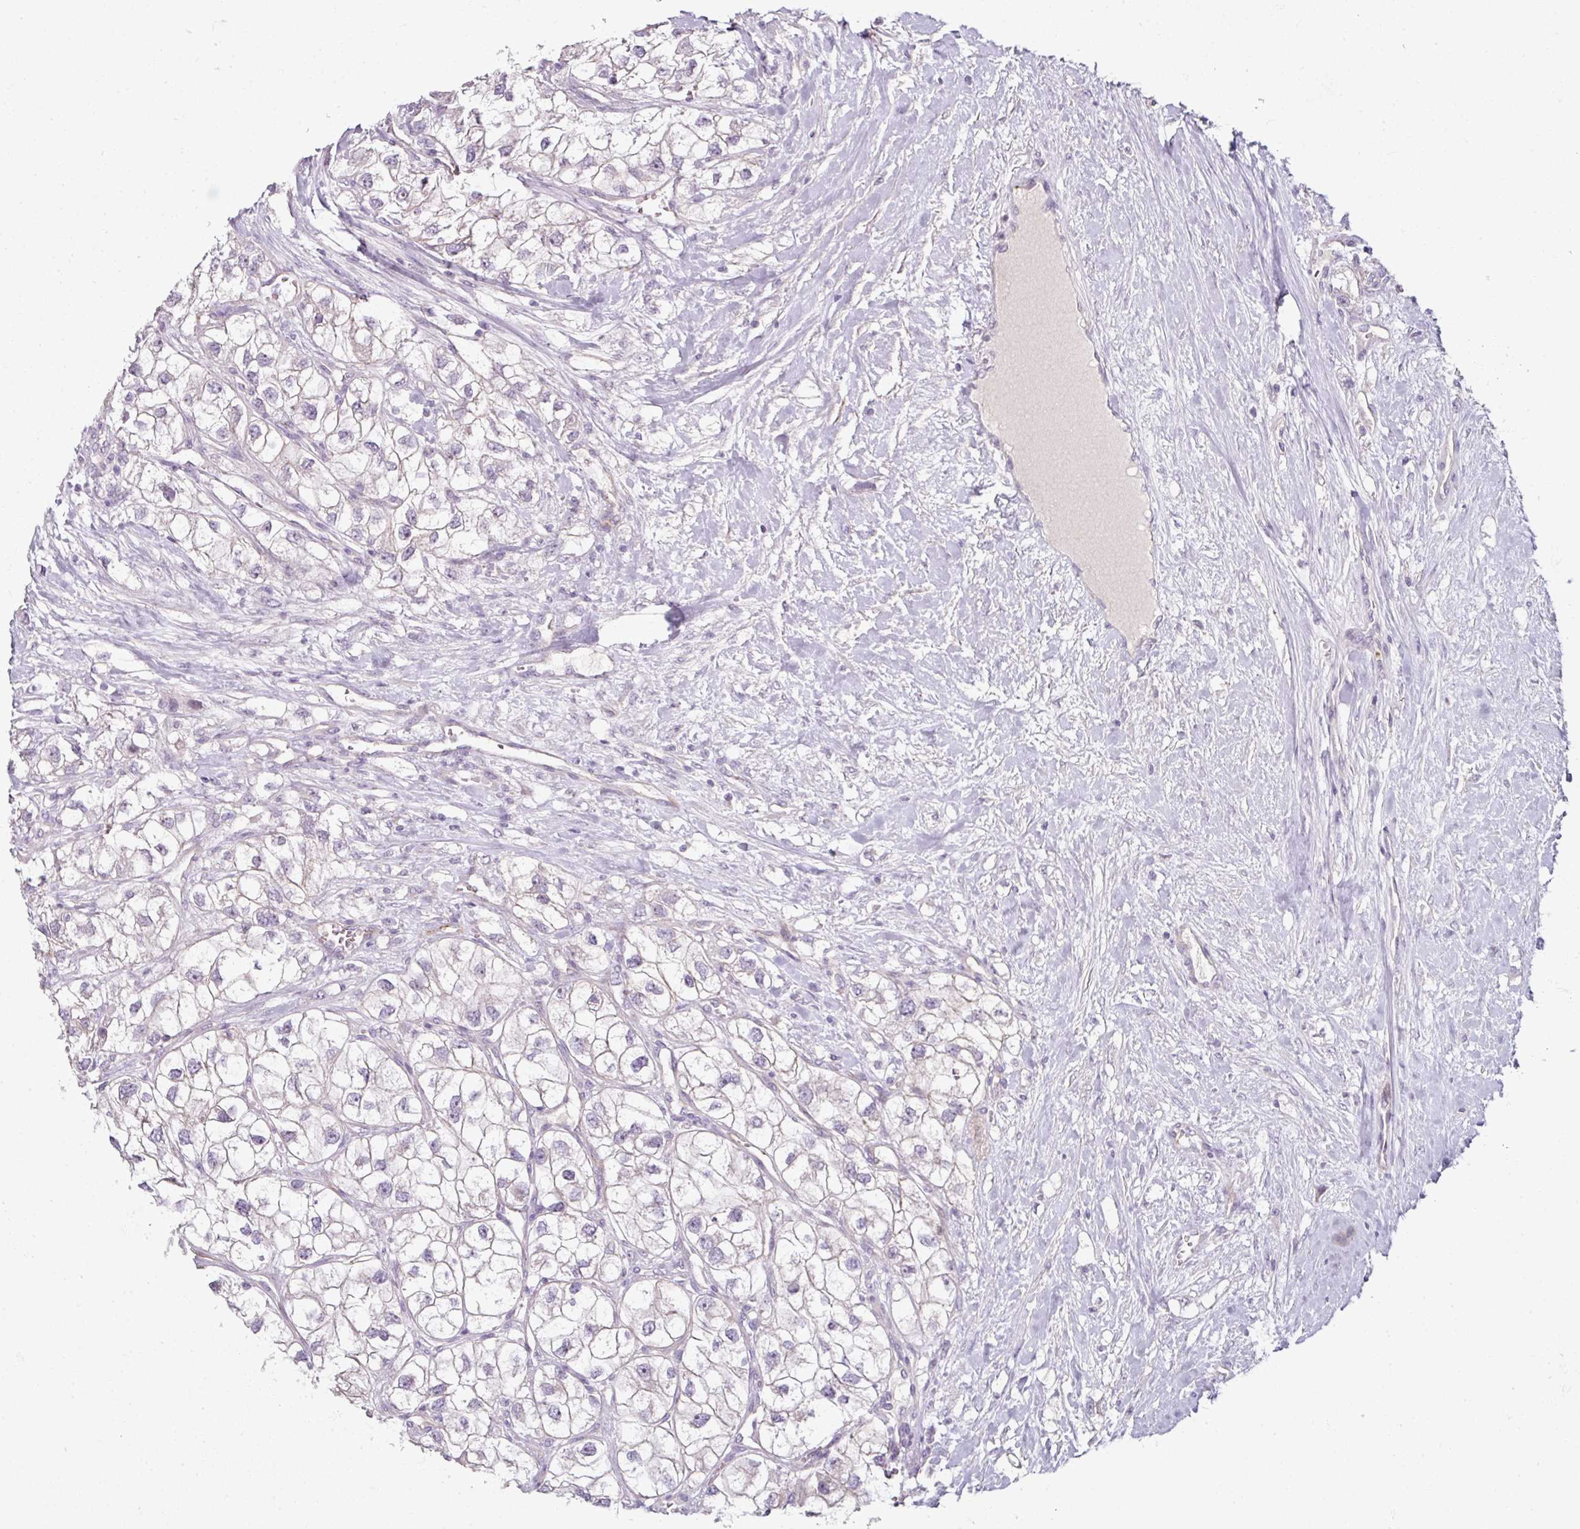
{"staining": {"intensity": "negative", "quantity": "none", "location": "none"}, "tissue": "renal cancer", "cell_type": "Tumor cells", "image_type": "cancer", "snomed": [{"axis": "morphology", "description": "Adenocarcinoma, NOS"}, {"axis": "topography", "description": "Kidney"}], "caption": "This is an immunohistochemistry photomicrograph of renal adenocarcinoma. There is no expression in tumor cells.", "gene": "FHAD1", "patient": {"sex": "male", "age": 59}}